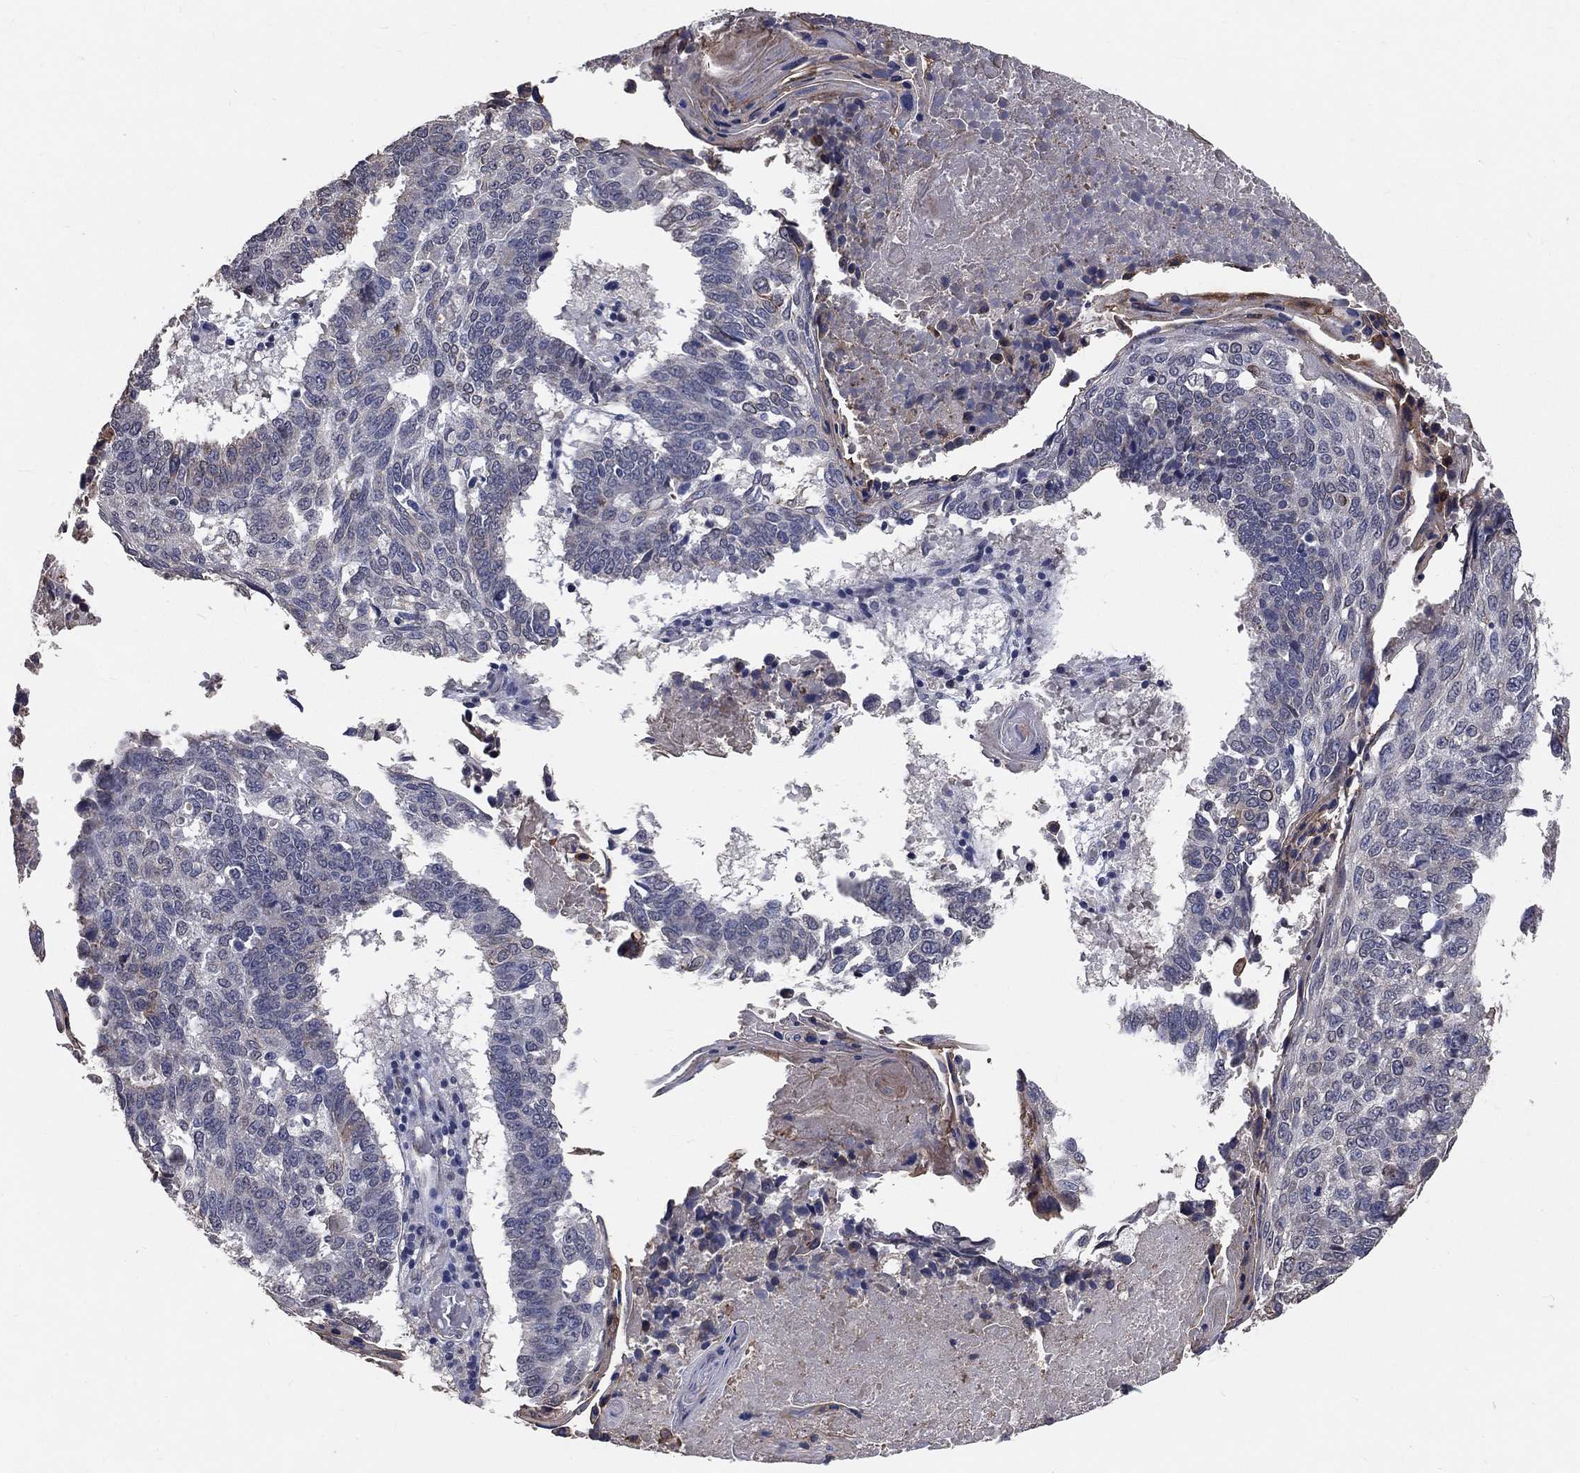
{"staining": {"intensity": "negative", "quantity": "none", "location": "none"}, "tissue": "lung cancer", "cell_type": "Tumor cells", "image_type": "cancer", "snomed": [{"axis": "morphology", "description": "Squamous cell carcinoma, NOS"}, {"axis": "topography", "description": "Lung"}], "caption": "High magnification brightfield microscopy of squamous cell carcinoma (lung) stained with DAB (brown) and counterstained with hematoxylin (blue): tumor cells show no significant staining. (Brightfield microscopy of DAB immunohistochemistry at high magnification).", "gene": "CHST5", "patient": {"sex": "male", "age": 73}}